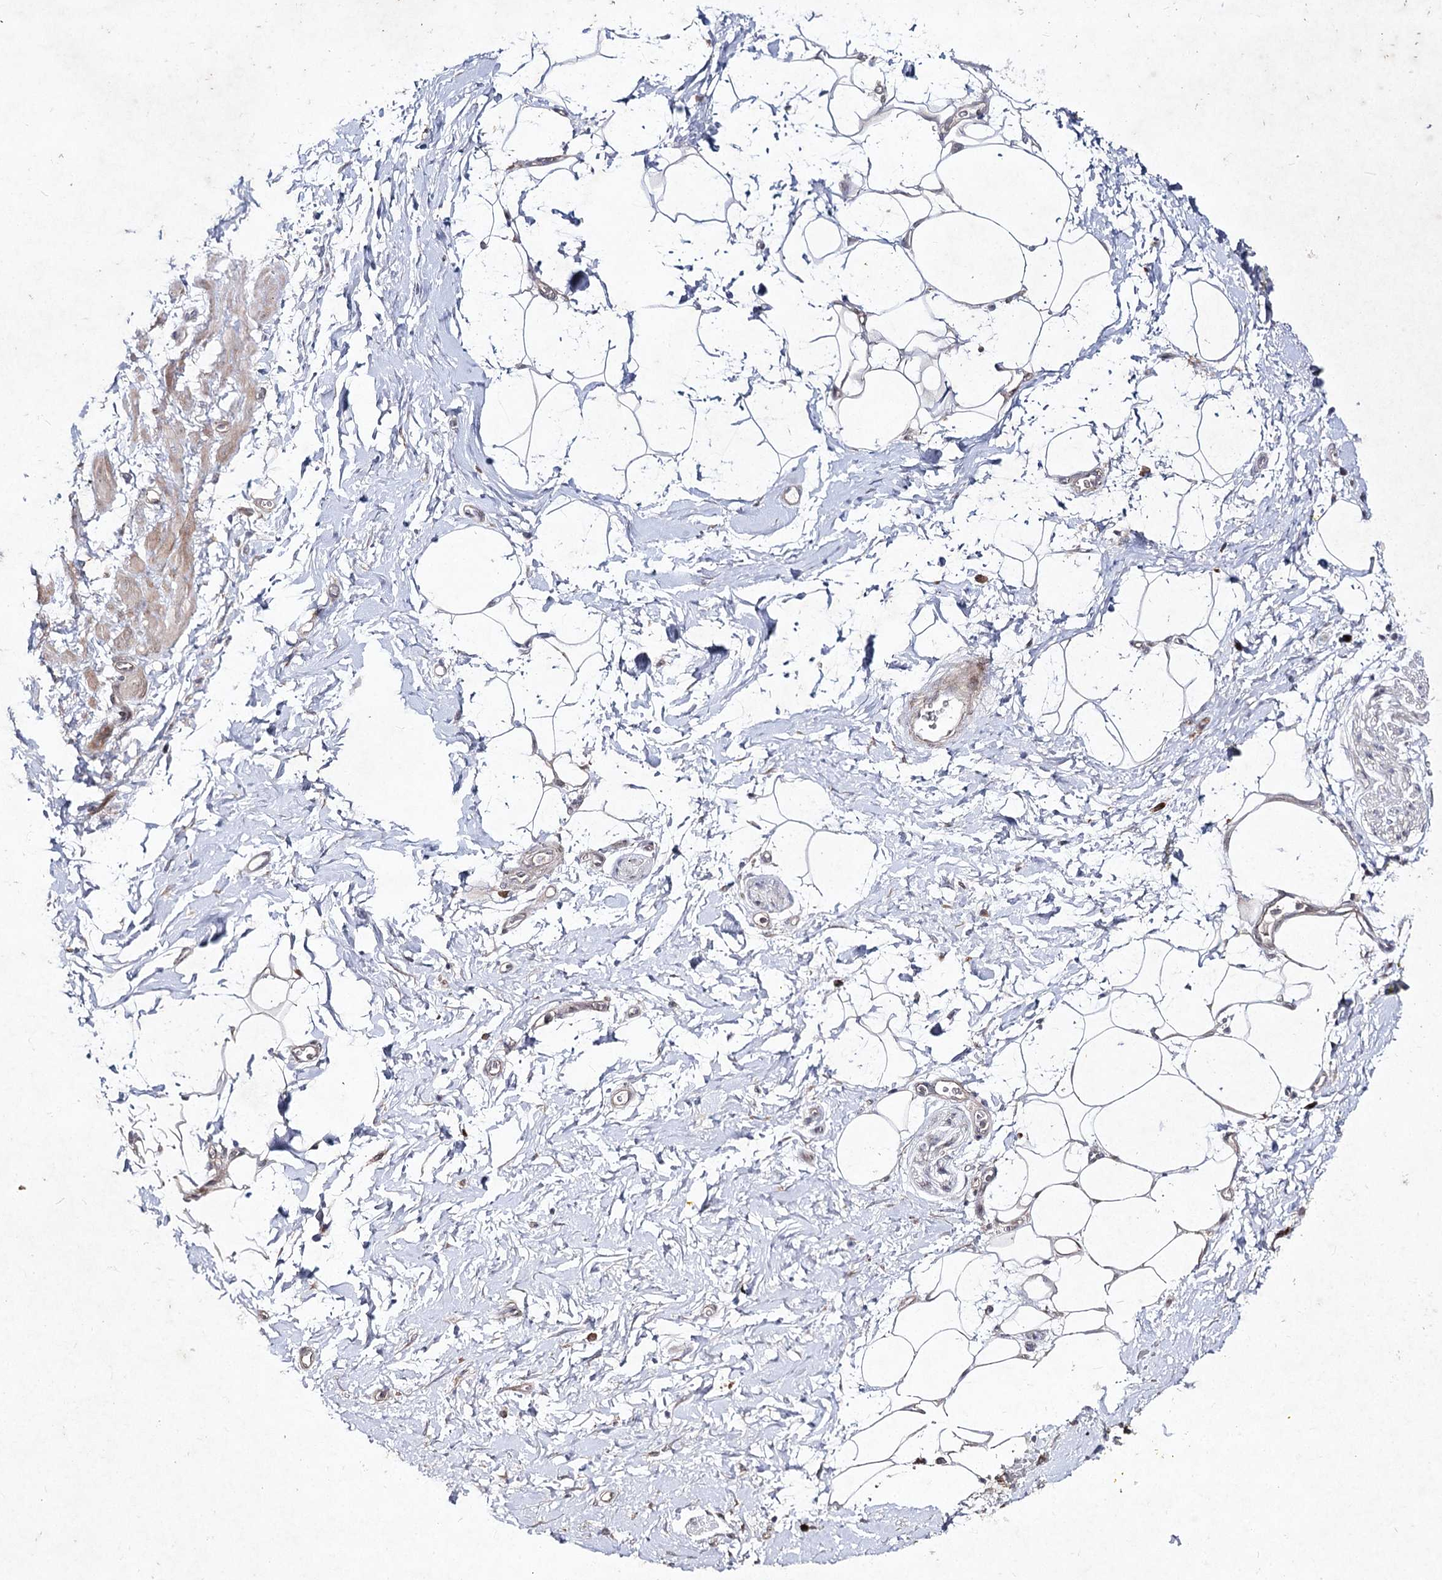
{"staining": {"intensity": "negative", "quantity": "none", "location": "none"}, "tissue": "adipose tissue", "cell_type": "Adipocytes", "image_type": "normal", "snomed": [{"axis": "morphology", "description": "Normal tissue, NOS"}, {"axis": "morphology", "description": "Adenocarcinoma, NOS"}, {"axis": "topography", "description": "Pancreas"}, {"axis": "topography", "description": "Peripheral nerve tissue"}], "caption": "DAB immunohistochemical staining of normal adipose tissue demonstrates no significant expression in adipocytes. The staining was performed using DAB (3,3'-diaminobenzidine) to visualize the protein expression in brown, while the nuclei were stained in blue with hematoxylin (Magnification: 20x).", "gene": "CIB2", "patient": {"sex": "male", "age": 59}}